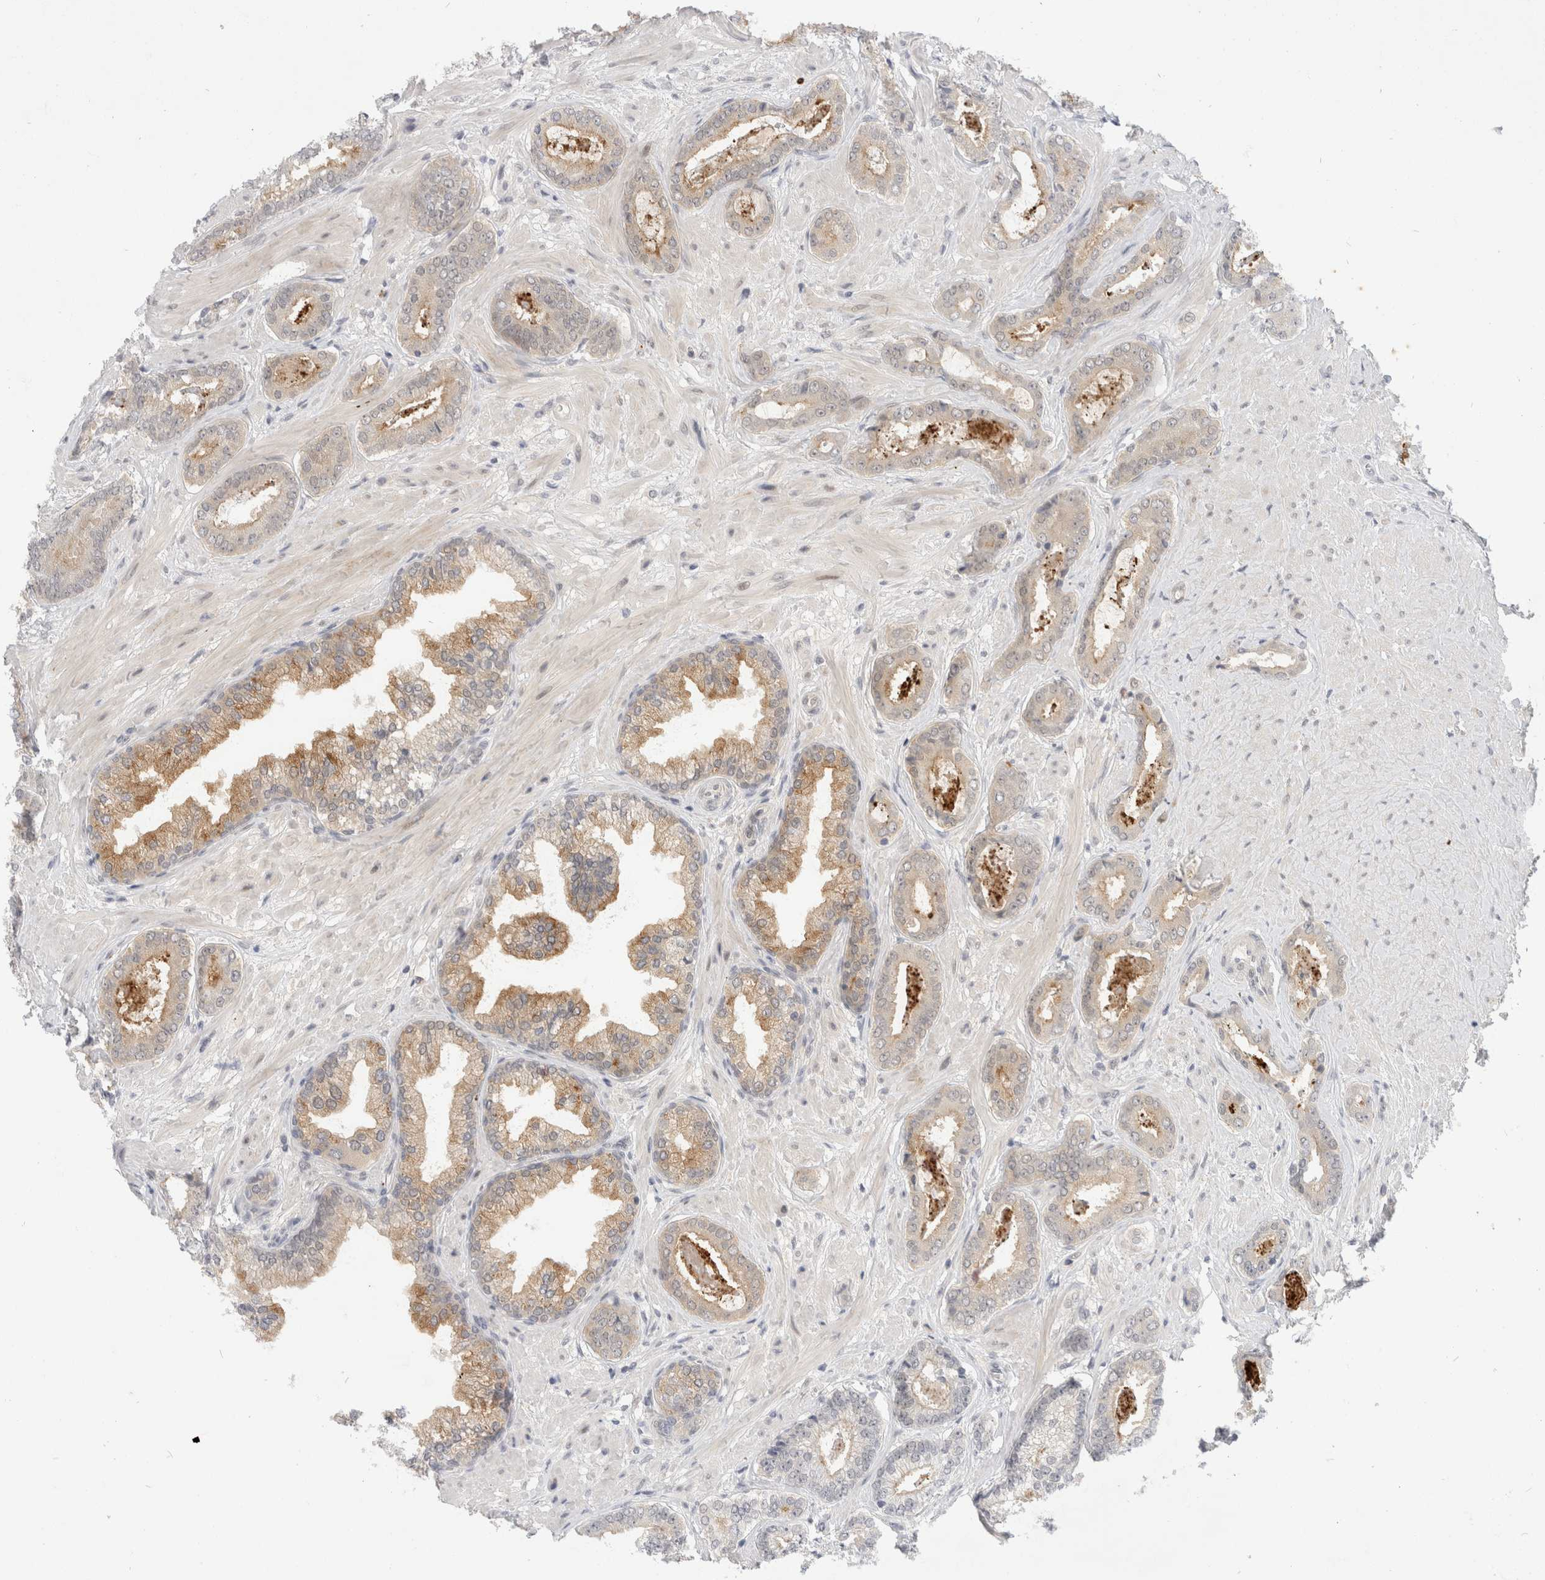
{"staining": {"intensity": "moderate", "quantity": "<25%", "location": "cytoplasmic/membranous"}, "tissue": "prostate cancer", "cell_type": "Tumor cells", "image_type": "cancer", "snomed": [{"axis": "morphology", "description": "Adenocarcinoma, Low grade"}, {"axis": "topography", "description": "Prostate"}], "caption": "Moderate cytoplasmic/membranous staining for a protein is seen in approximately <25% of tumor cells of prostate cancer using immunohistochemistry.", "gene": "TOM1L2", "patient": {"sex": "male", "age": 71}}